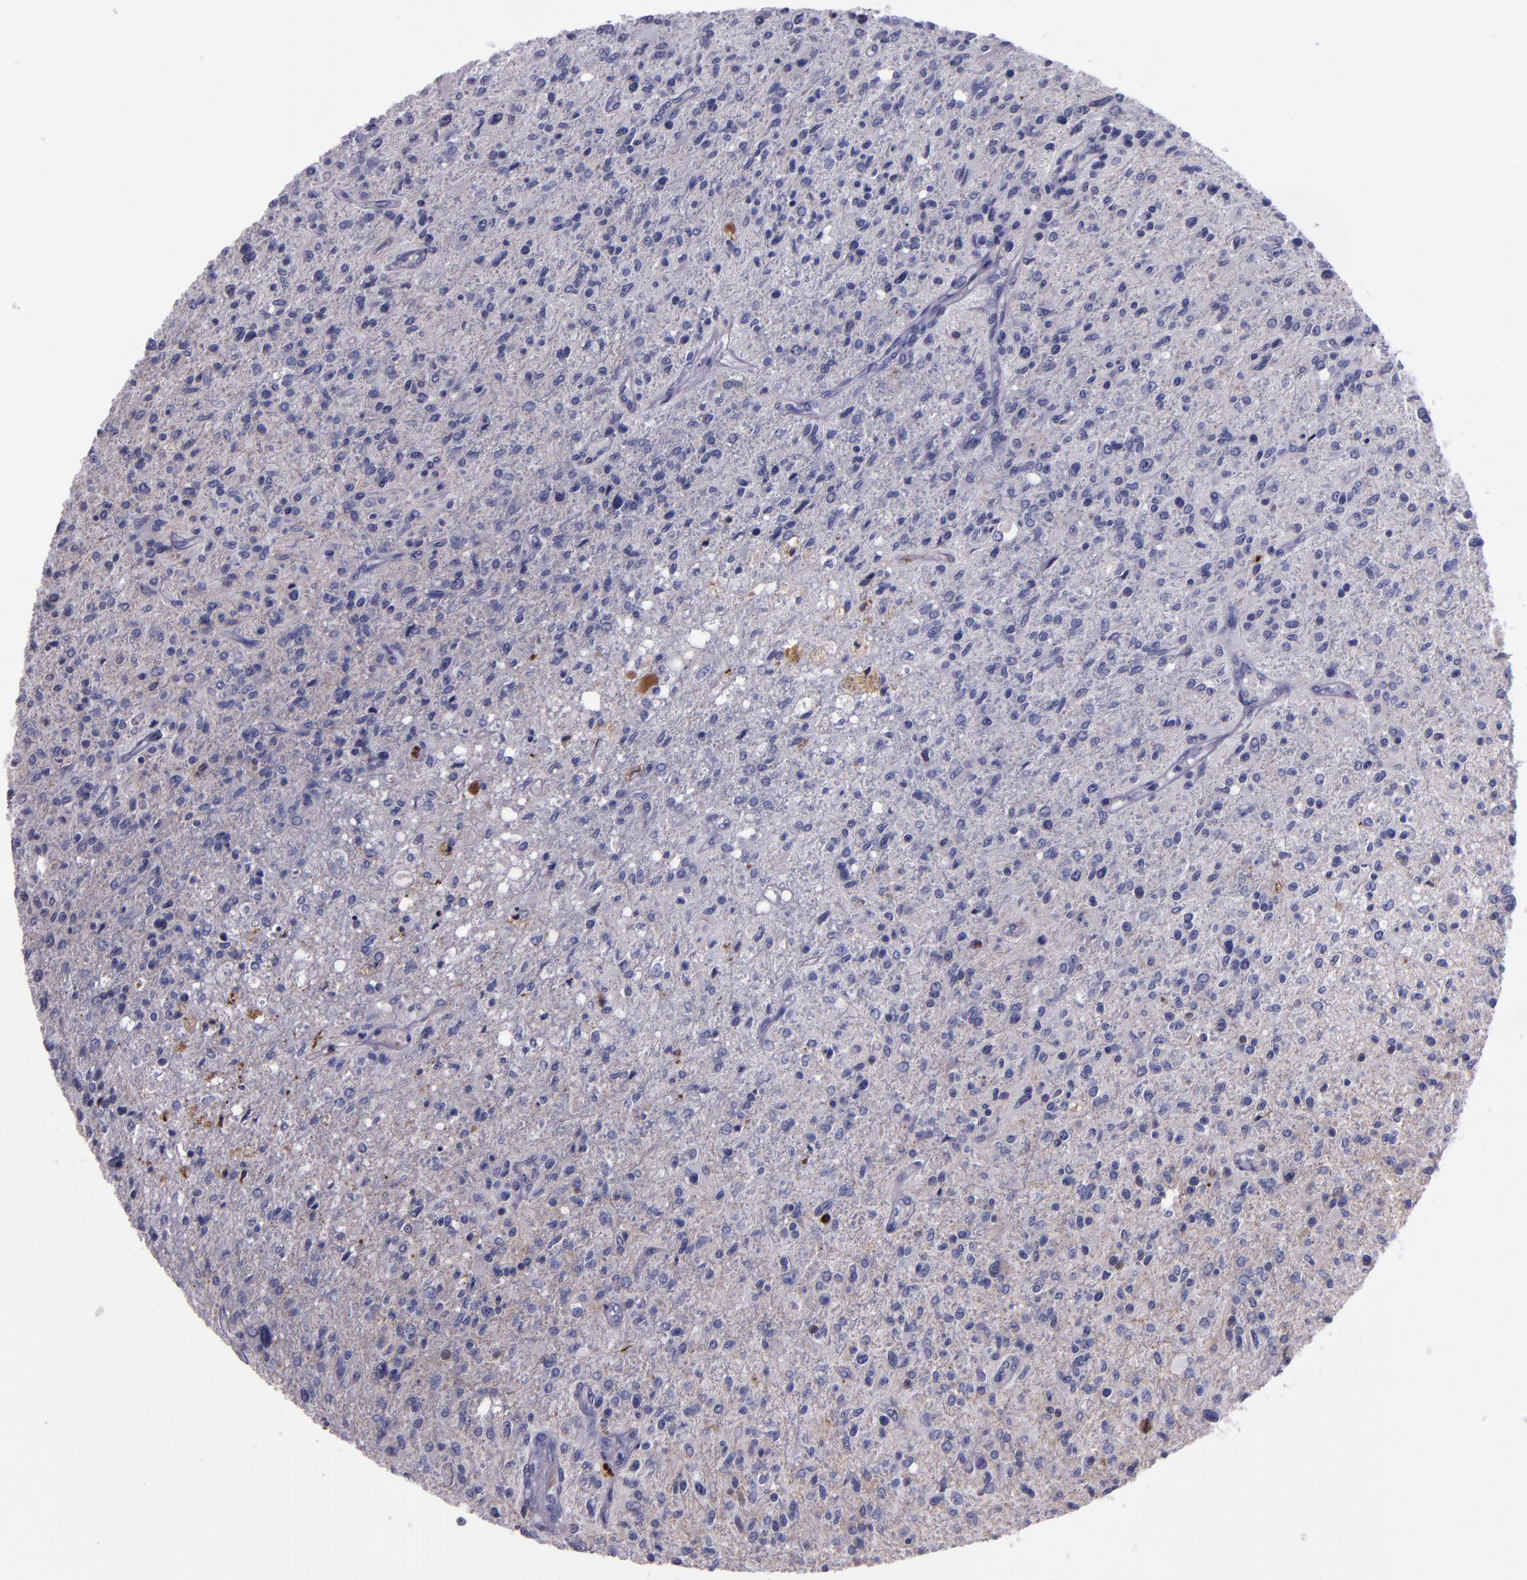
{"staining": {"intensity": "negative", "quantity": "none", "location": "none"}, "tissue": "glioma", "cell_type": "Tumor cells", "image_type": "cancer", "snomed": [{"axis": "morphology", "description": "Glioma, malignant, High grade"}, {"axis": "topography", "description": "Cerebral cortex"}], "caption": "This is a micrograph of immunohistochemistry (IHC) staining of glioma, which shows no positivity in tumor cells.", "gene": "APOH", "patient": {"sex": "male", "age": 76}}